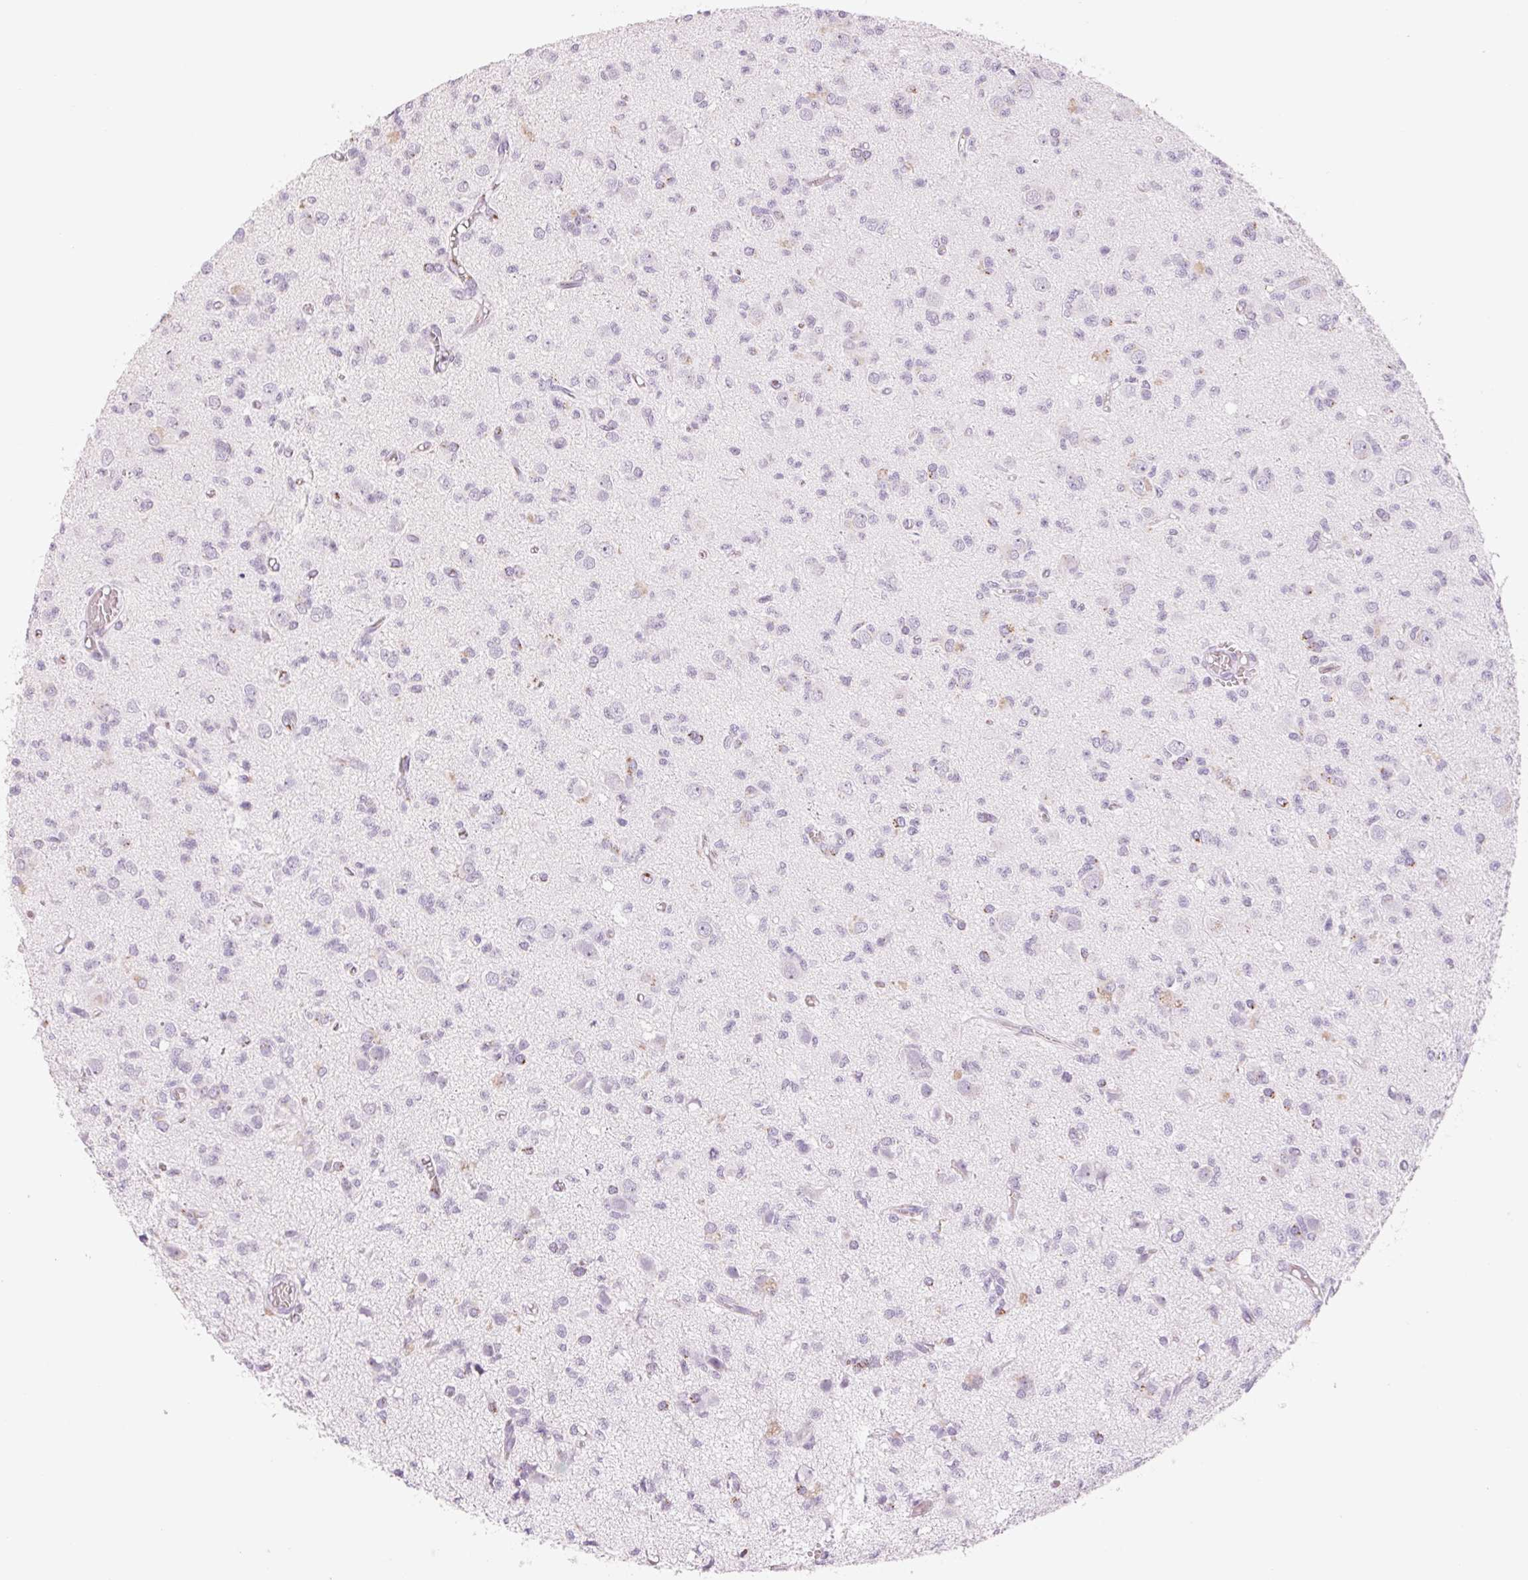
{"staining": {"intensity": "negative", "quantity": "none", "location": "none"}, "tissue": "glioma", "cell_type": "Tumor cells", "image_type": "cancer", "snomed": [{"axis": "morphology", "description": "Glioma, malignant, Low grade"}, {"axis": "topography", "description": "Brain"}], "caption": "This is an IHC histopathology image of malignant glioma (low-grade). There is no positivity in tumor cells.", "gene": "GALNT7", "patient": {"sex": "male", "age": 64}}